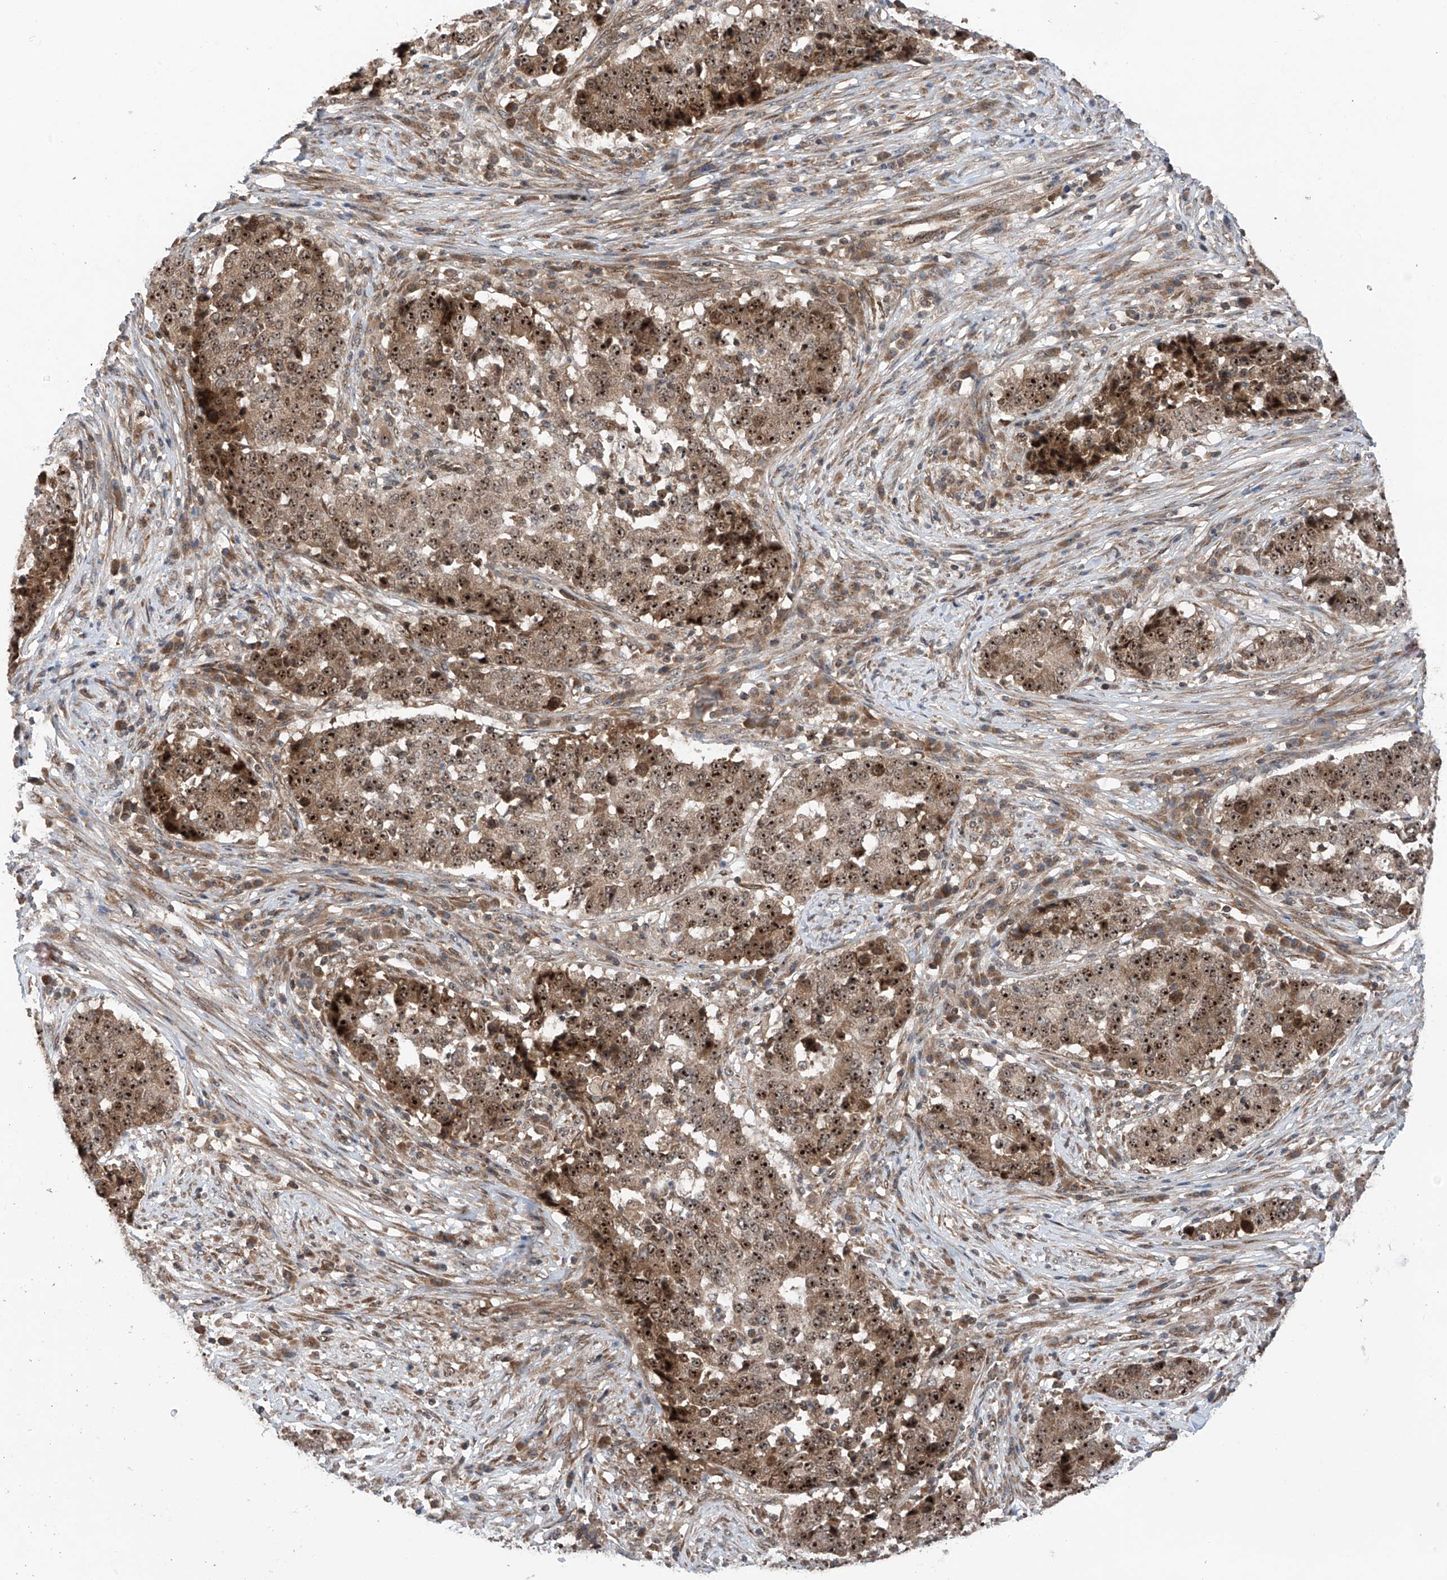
{"staining": {"intensity": "strong", "quantity": ">75%", "location": "cytoplasmic/membranous,nuclear"}, "tissue": "stomach cancer", "cell_type": "Tumor cells", "image_type": "cancer", "snomed": [{"axis": "morphology", "description": "Adenocarcinoma, NOS"}, {"axis": "topography", "description": "Stomach"}], "caption": "Protein expression analysis of human stomach cancer (adenocarcinoma) reveals strong cytoplasmic/membranous and nuclear expression in approximately >75% of tumor cells. (DAB = brown stain, brightfield microscopy at high magnification).", "gene": "C1orf131", "patient": {"sex": "male", "age": 59}}